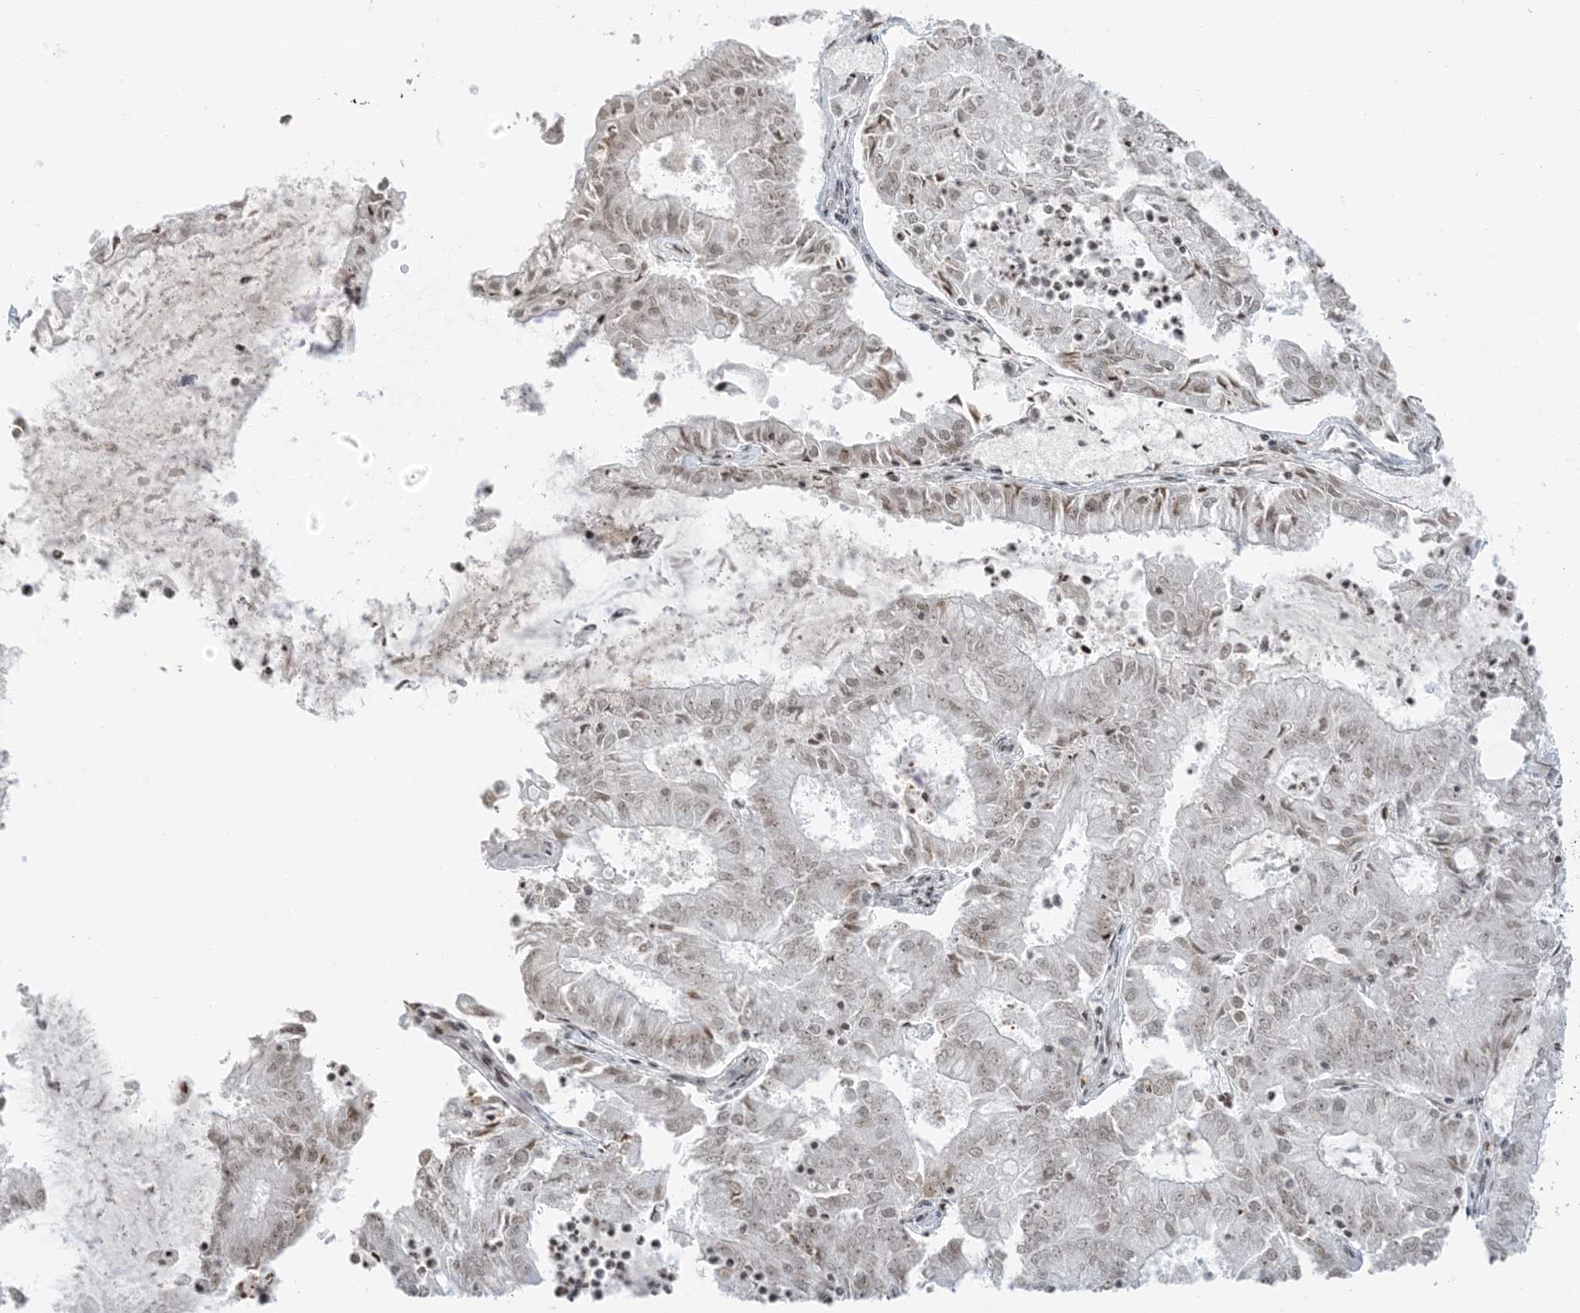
{"staining": {"intensity": "weak", "quantity": ">75%", "location": "nuclear"}, "tissue": "endometrial cancer", "cell_type": "Tumor cells", "image_type": "cancer", "snomed": [{"axis": "morphology", "description": "Adenocarcinoma, NOS"}, {"axis": "topography", "description": "Endometrium"}], "caption": "A micrograph of endometrial cancer (adenocarcinoma) stained for a protein reveals weak nuclear brown staining in tumor cells.", "gene": "METAP1D", "patient": {"sex": "female", "age": 57}}